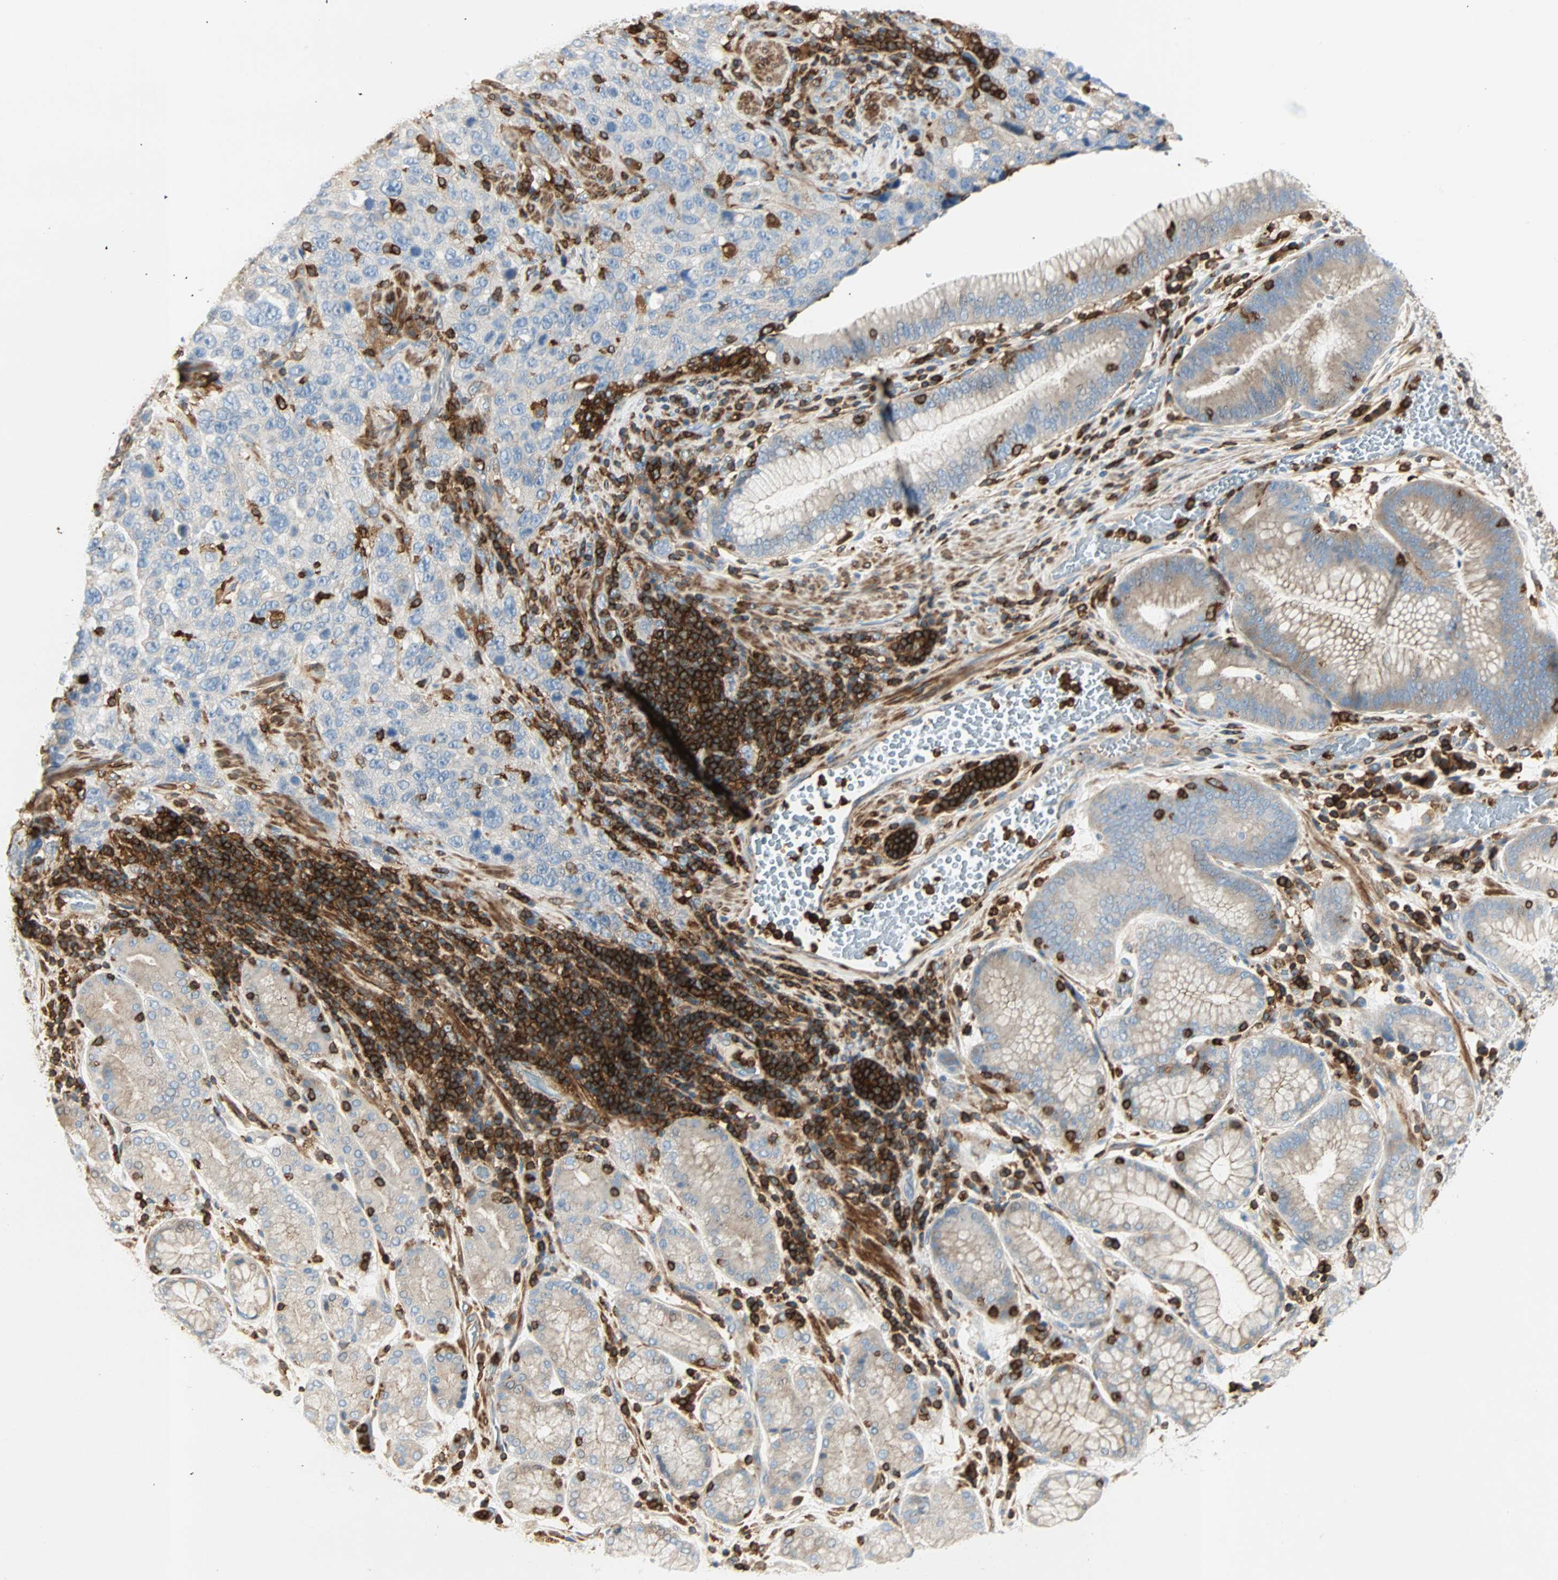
{"staining": {"intensity": "negative", "quantity": "none", "location": "none"}, "tissue": "stomach cancer", "cell_type": "Tumor cells", "image_type": "cancer", "snomed": [{"axis": "morphology", "description": "Normal tissue, NOS"}, {"axis": "morphology", "description": "Adenocarcinoma, NOS"}, {"axis": "topography", "description": "Stomach"}], "caption": "The IHC histopathology image has no significant expression in tumor cells of stomach adenocarcinoma tissue.", "gene": "FMNL1", "patient": {"sex": "male", "age": 48}}